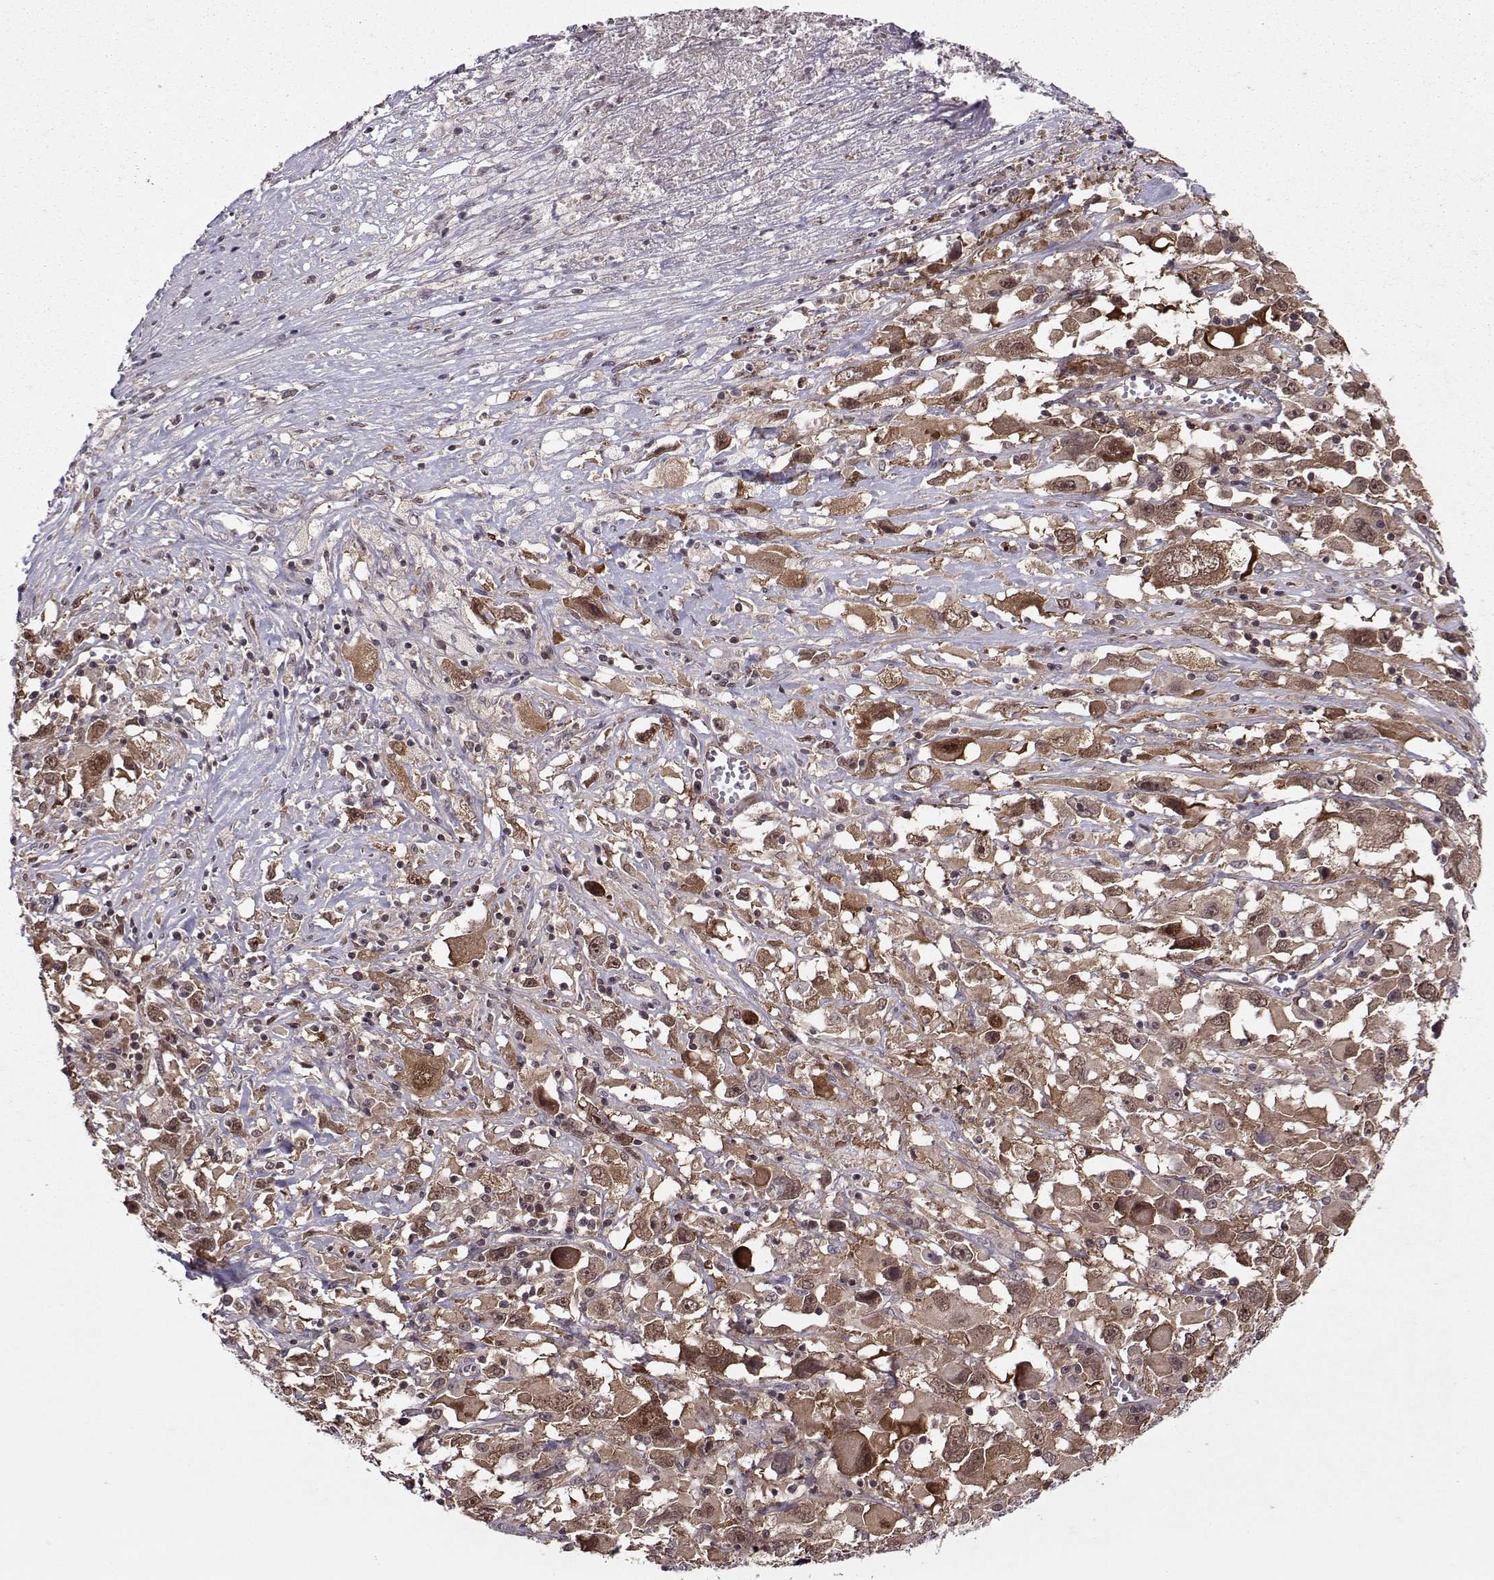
{"staining": {"intensity": "moderate", "quantity": ">75%", "location": "cytoplasmic/membranous,nuclear"}, "tissue": "melanoma", "cell_type": "Tumor cells", "image_type": "cancer", "snomed": [{"axis": "morphology", "description": "Malignant melanoma, Metastatic site"}, {"axis": "topography", "description": "Soft tissue"}], "caption": "Tumor cells display medium levels of moderate cytoplasmic/membranous and nuclear expression in about >75% of cells in human melanoma.", "gene": "PPP2R2A", "patient": {"sex": "male", "age": 50}}